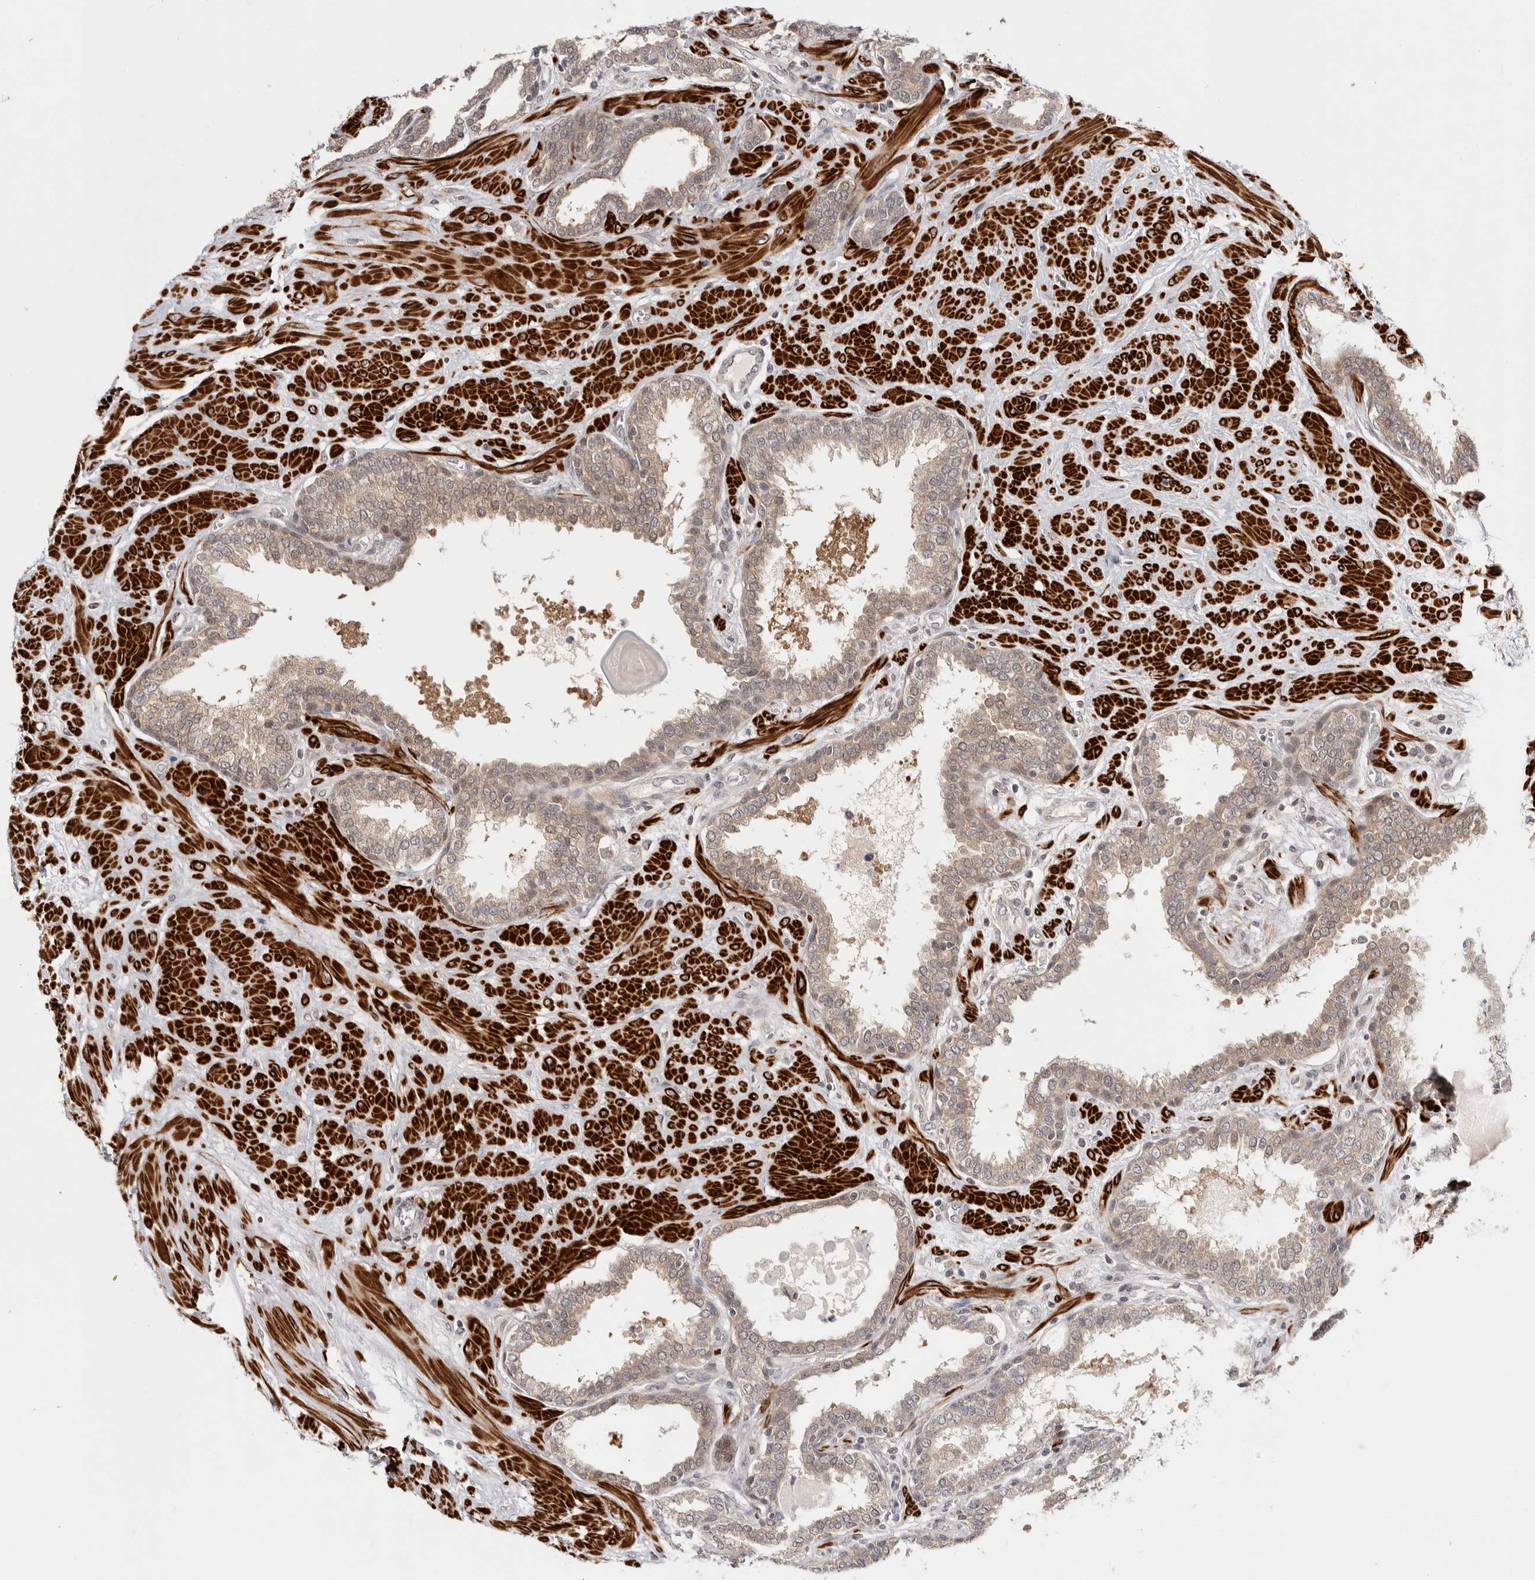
{"staining": {"intensity": "weak", "quantity": "25%-75%", "location": "cytoplasmic/membranous"}, "tissue": "prostate", "cell_type": "Glandular cells", "image_type": "normal", "snomed": [{"axis": "morphology", "description": "Normal tissue, NOS"}, {"axis": "topography", "description": "Prostate"}], "caption": "Prostate stained with DAB IHC exhibits low levels of weak cytoplasmic/membranous positivity in approximately 25%-75% of glandular cells. The staining was performed using DAB (3,3'-diaminobenzidine), with brown indicating positive protein expression. Nuclei are stained blue with hematoxylin.", "gene": "ZNF318", "patient": {"sex": "male", "age": 51}}